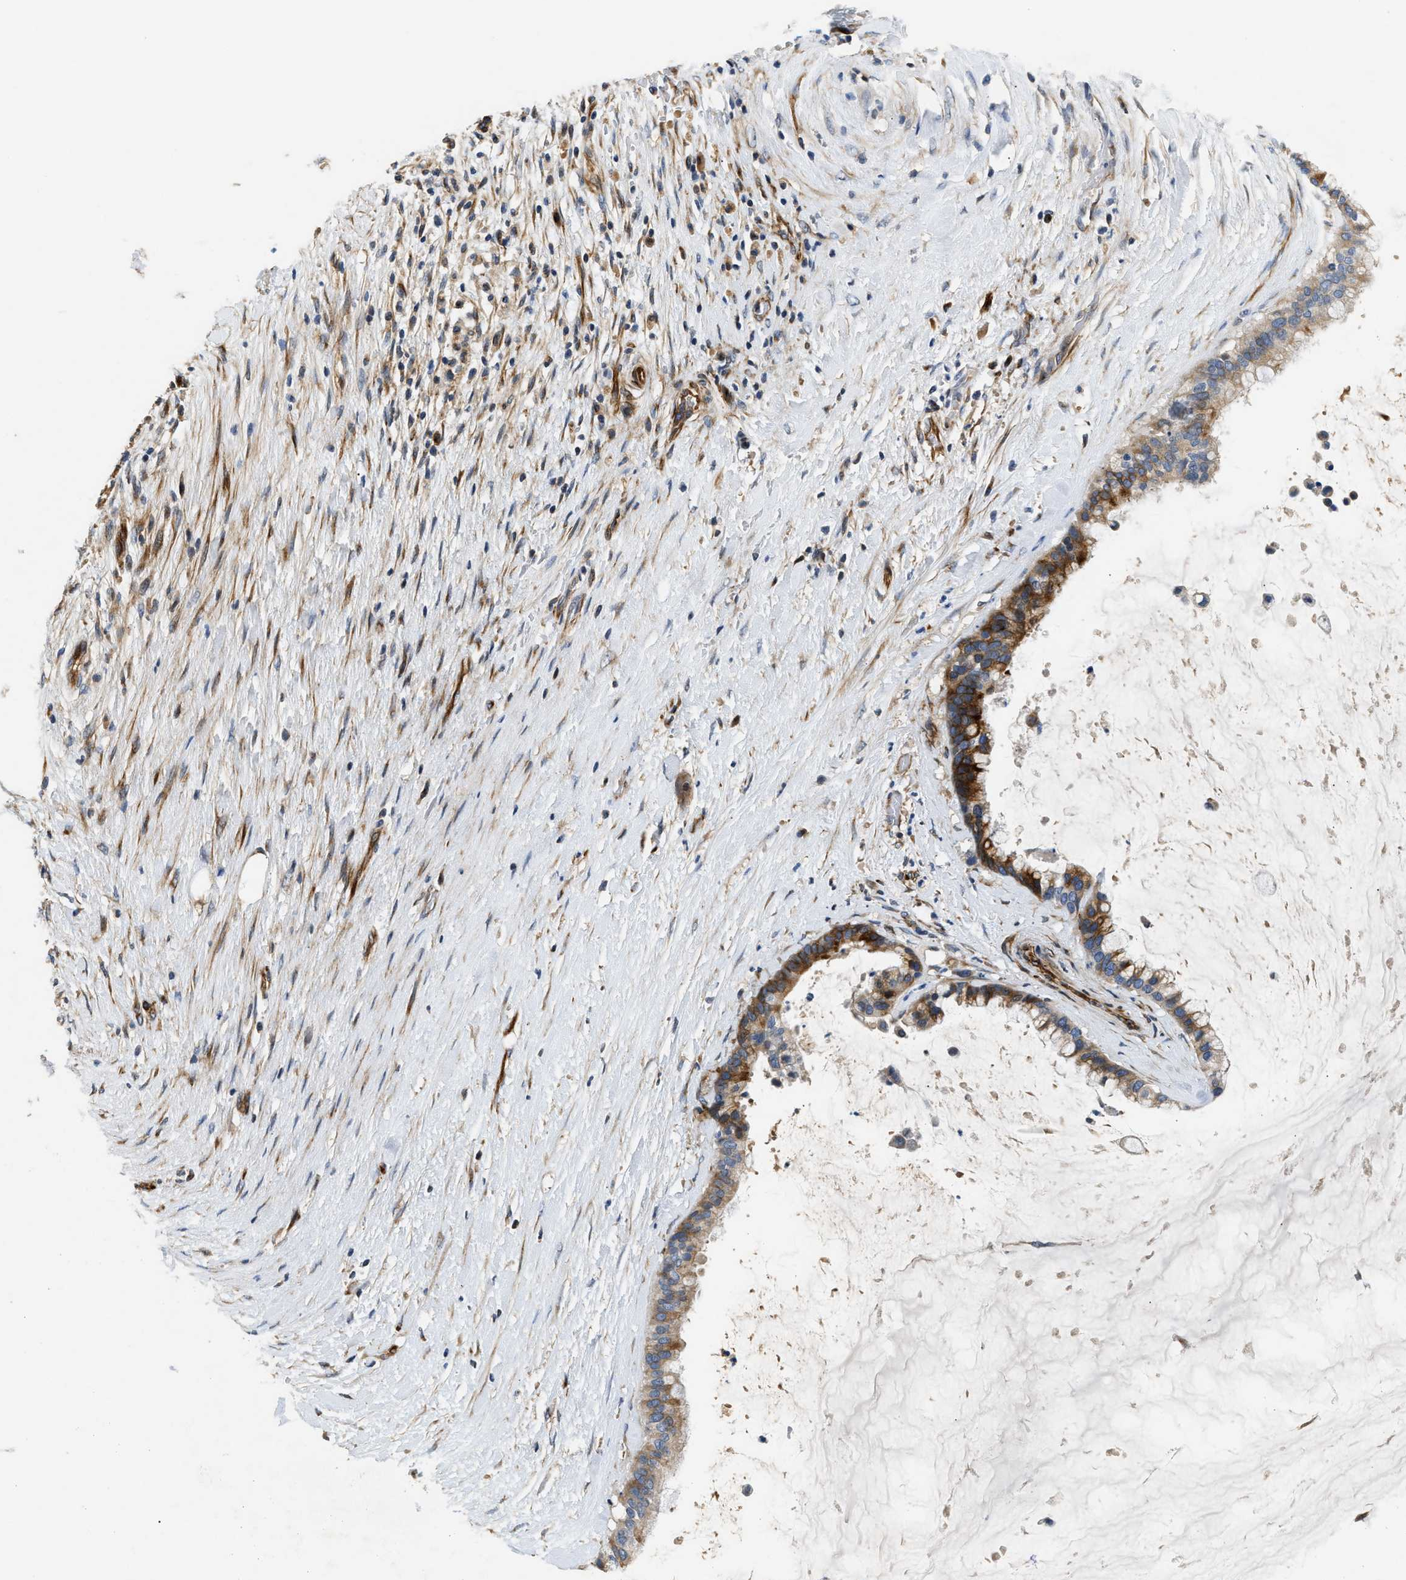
{"staining": {"intensity": "moderate", "quantity": ">75%", "location": "cytoplasmic/membranous"}, "tissue": "pancreatic cancer", "cell_type": "Tumor cells", "image_type": "cancer", "snomed": [{"axis": "morphology", "description": "Adenocarcinoma, NOS"}, {"axis": "topography", "description": "Pancreas"}], "caption": "Protein staining reveals moderate cytoplasmic/membranous positivity in about >75% of tumor cells in adenocarcinoma (pancreatic). The staining was performed using DAB, with brown indicating positive protein expression. Nuclei are stained blue with hematoxylin.", "gene": "IL17RC", "patient": {"sex": "male", "age": 41}}